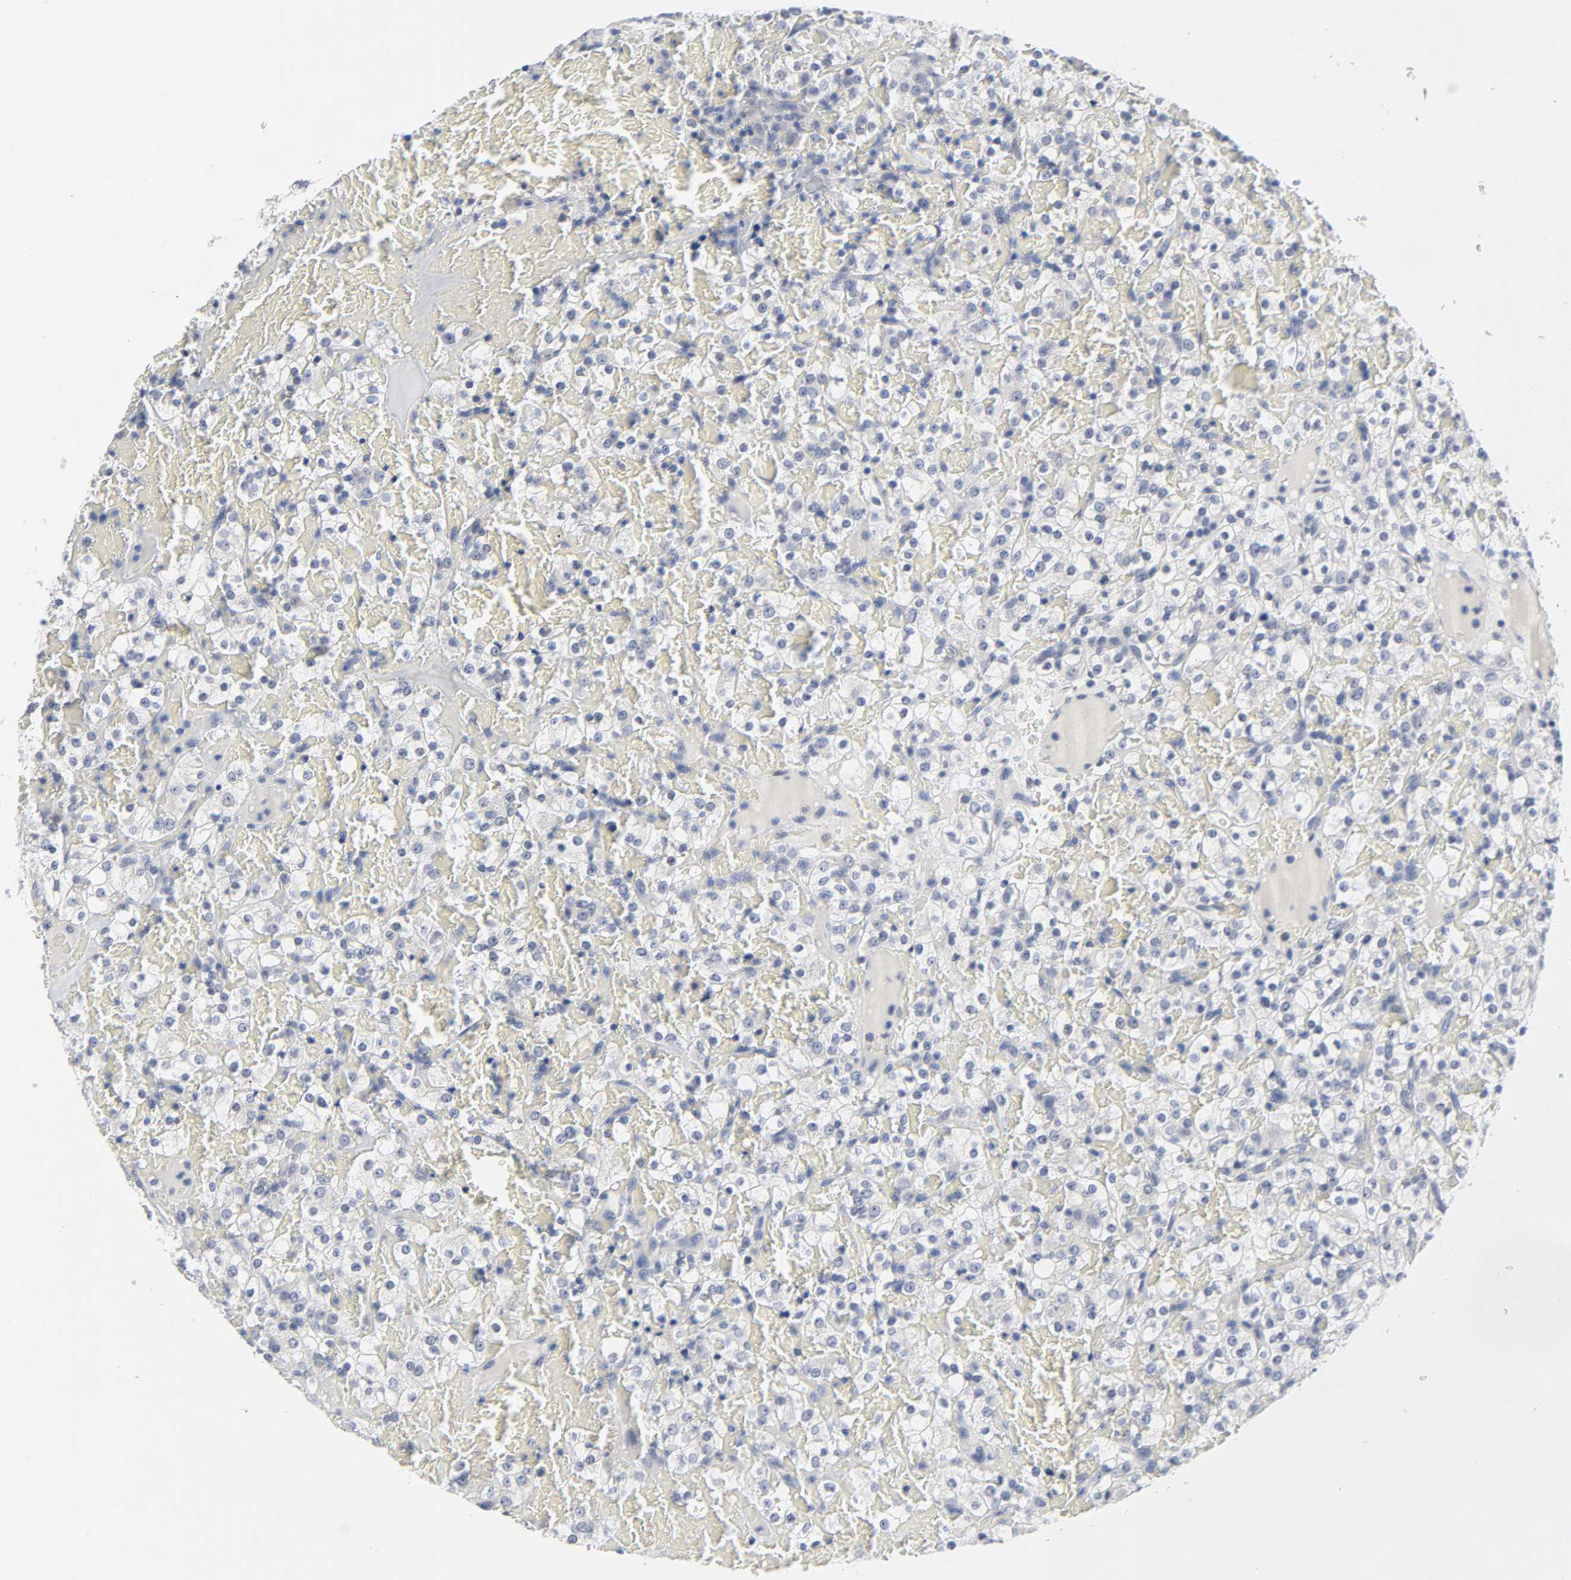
{"staining": {"intensity": "negative", "quantity": "none", "location": "none"}, "tissue": "renal cancer", "cell_type": "Tumor cells", "image_type": "cancer", "snomed": [{"axis": "morphology", "description": "Normal tissue, NOS"}, {"axis": "morphology", "description": "Adenocarcinoma, NOS"}, {"axis": "topography", "description": "Kidney"}], "caption": "Renal cancer (adenocarcinoma) stained for a protein using immunohistochemistry demonstrates no staining tumor cells.", "gene": "SALL2", "patient": {"sex": "female", "age": 72}}